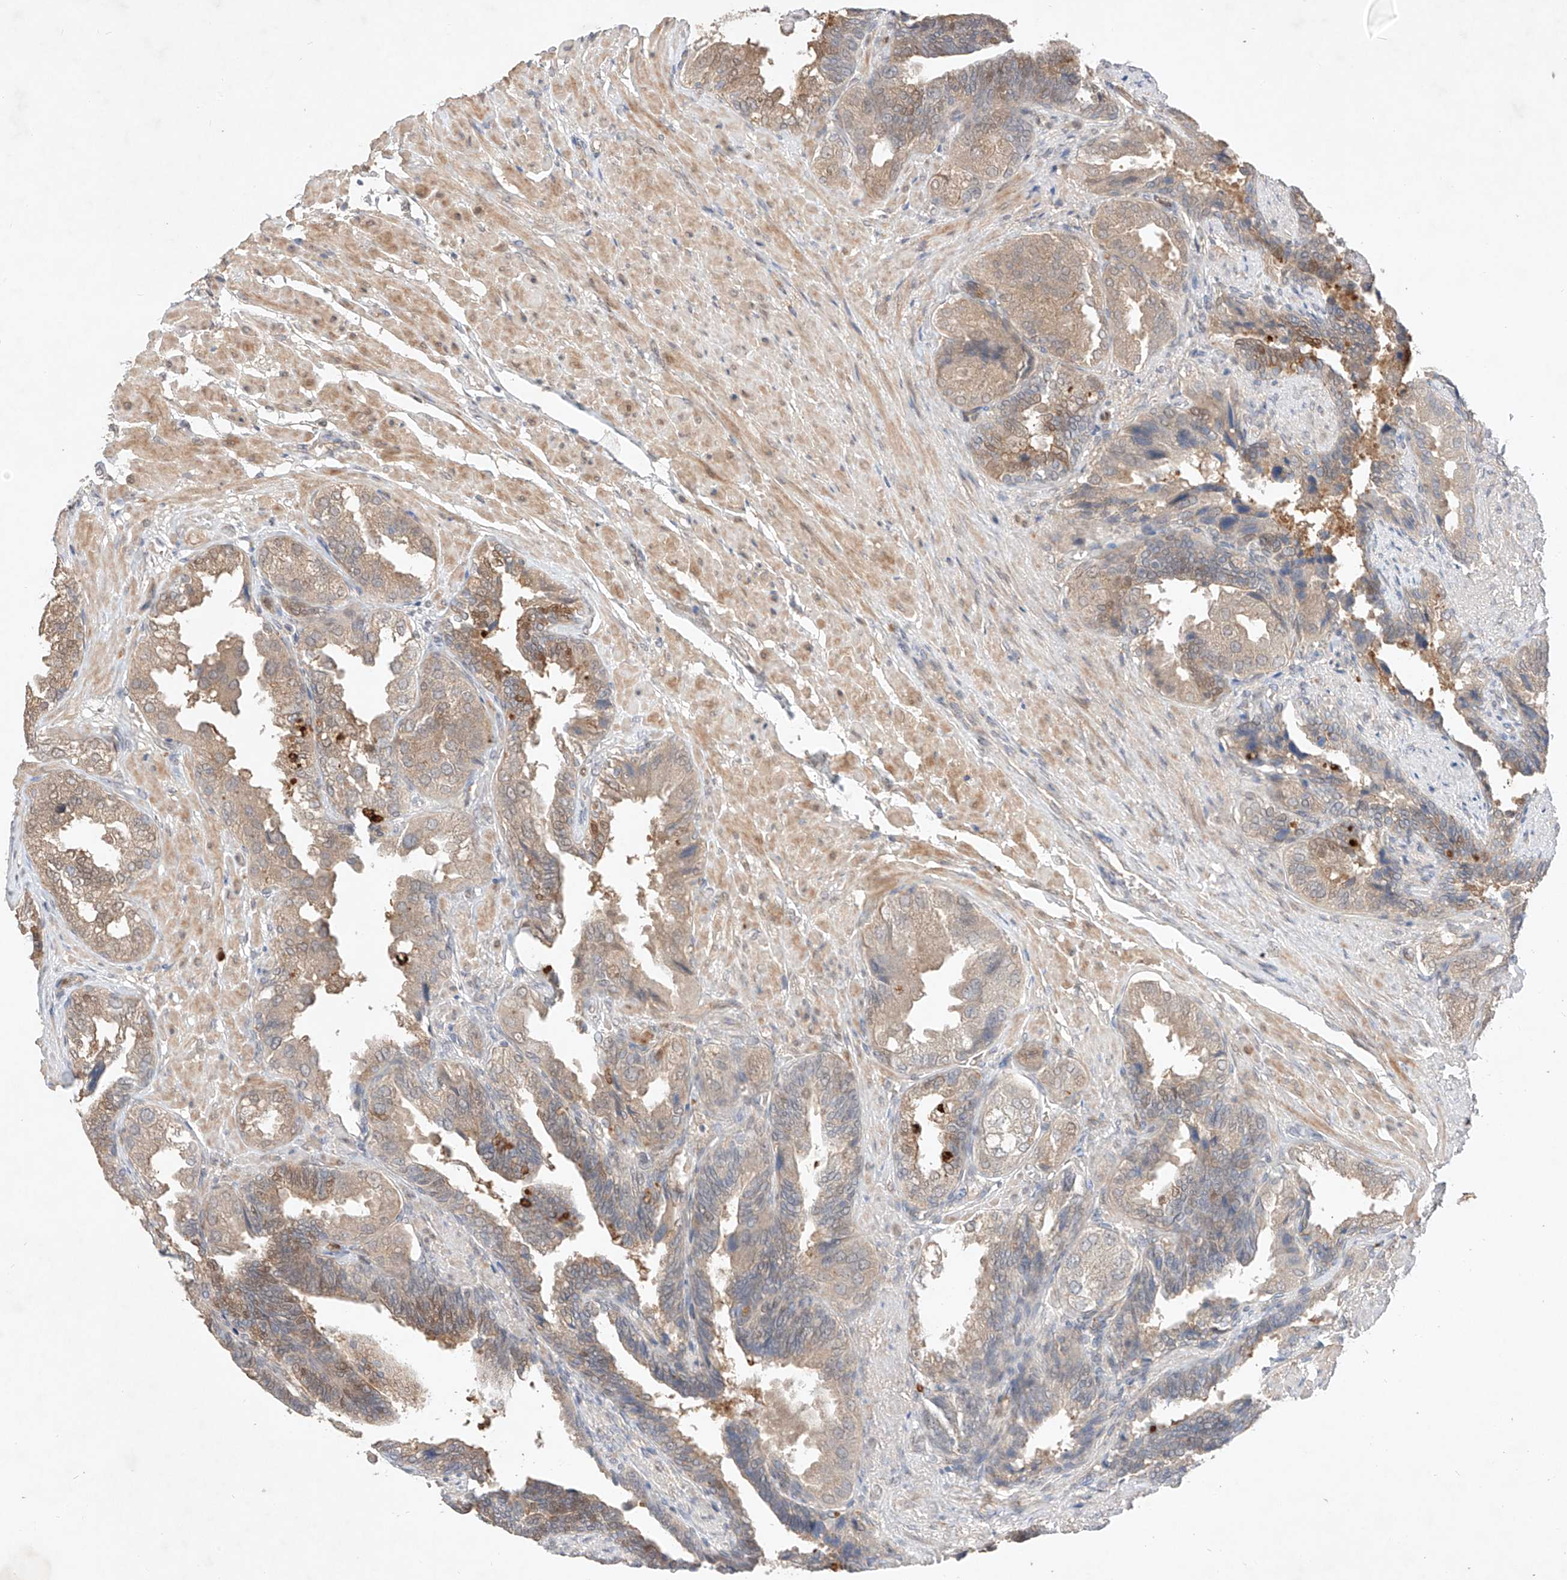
{"staining": {"intensity": "moderate", "quantity": "25%-75%", "location": "cytoplasmic/membranous,nuclear"}, "tissue": "seminal vesicle", "cell_type": "Glandular cells", "image_type": "normal", "snomed": [{"axis": "morphology", "description": "Normal tissue, NOS"}, {"axis": "topography", "description": "Seminal veicle"}, {"axis": "topography", "description": "Peripheral nerve tissue"}], "caption": "This image shows IHC staining of unremarkable seminal vesicle, with medium moderate cytoplasmic/membranous,nuclear expression in approximately 25%-75% of glandular cells.", "gene": "ZNF124", "patient": {"sex": "male", "age": 63}}